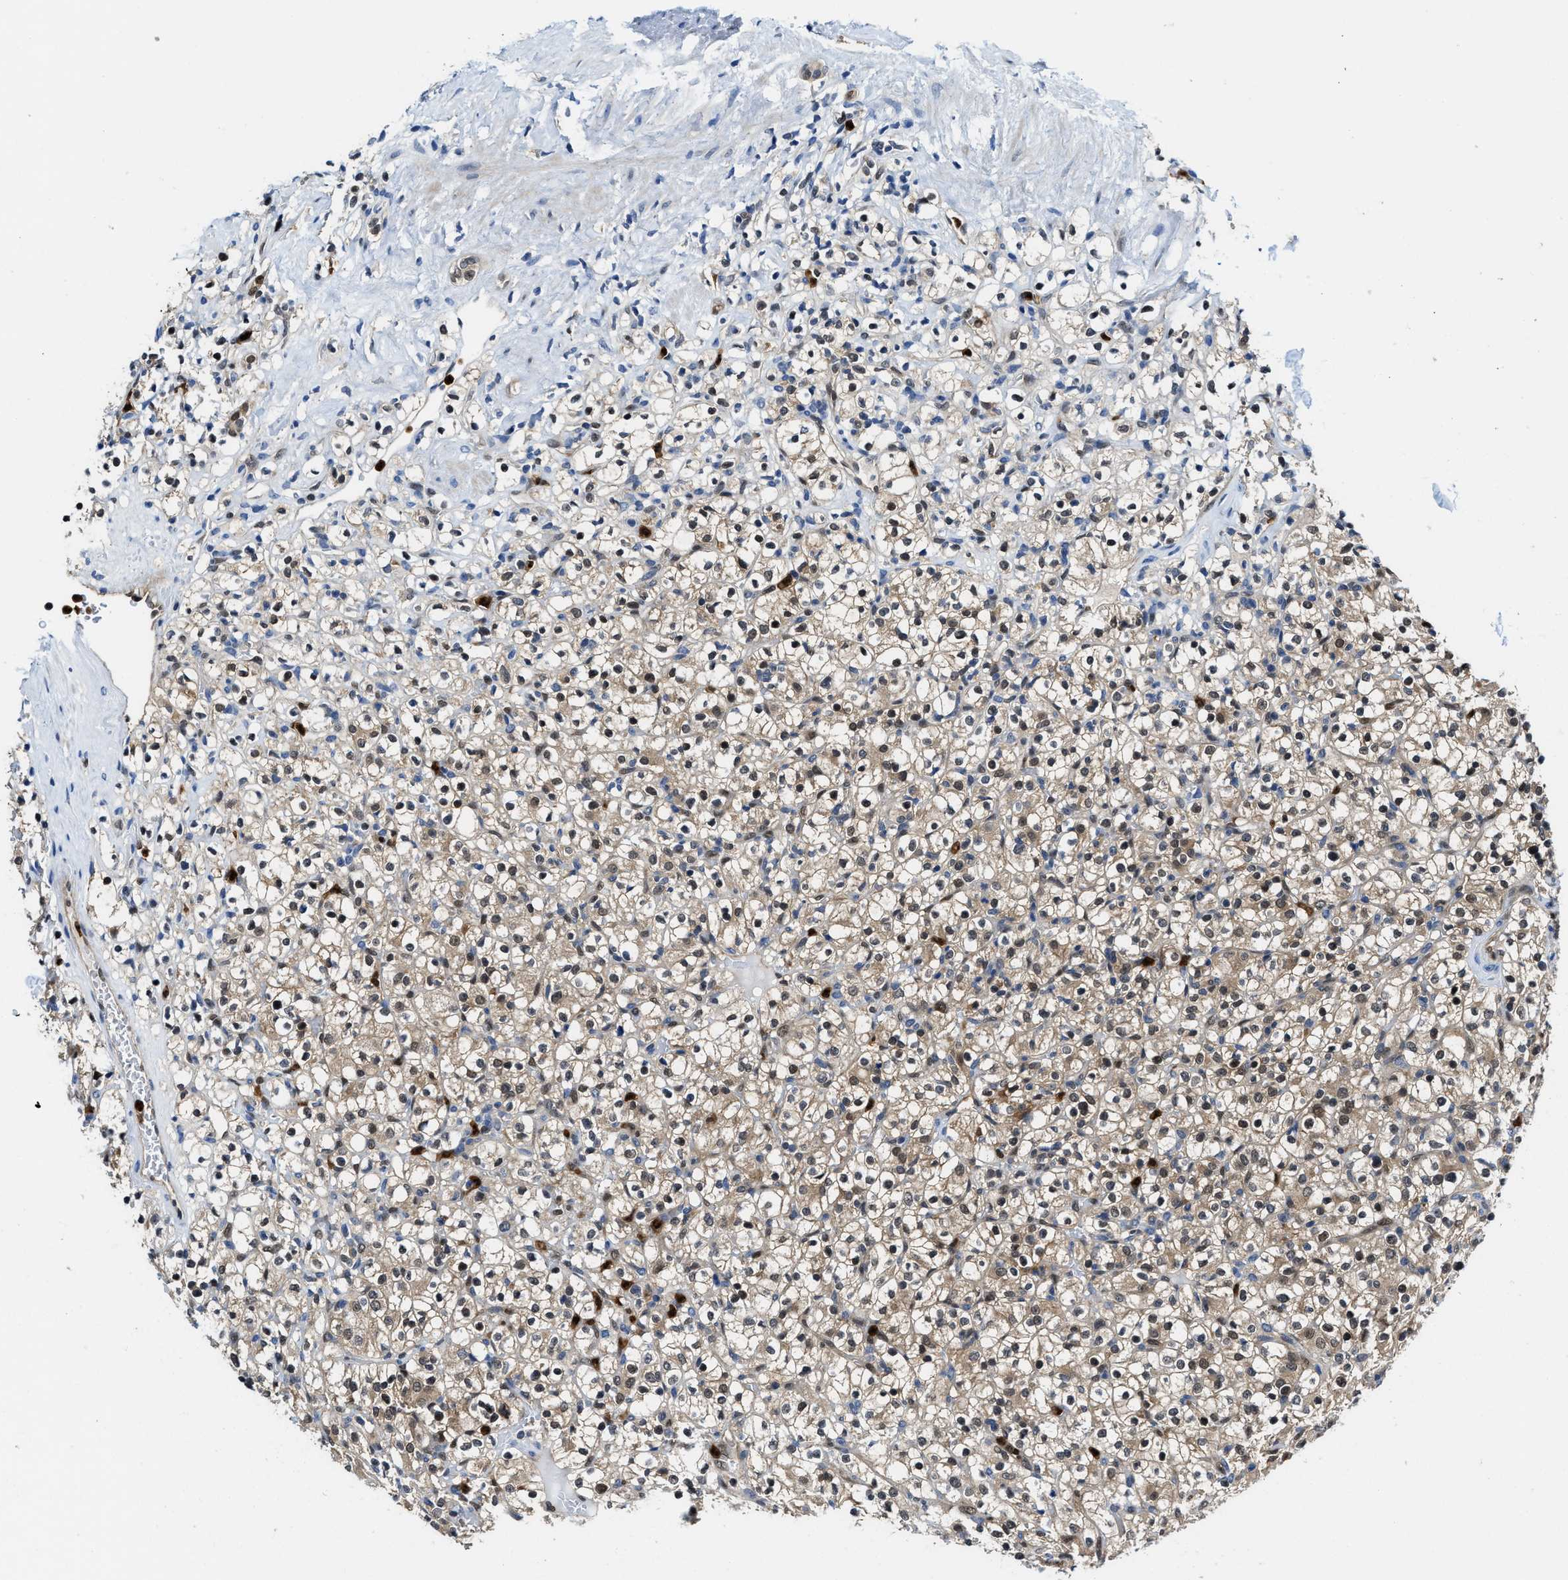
{"staining": {"intensity": "moderate", "quantity": ">75%", "location": "cytoplasmic/membranous,nuclear"}, "tissue": "renal cancer", "cell_type": "Tumor cells", "image_type": "cancer", "snomed": [{"axis": "morphology", "description": "Normal tissue, NOS"}, {"axis": "morphology", "description": "Adenocarcinoma, NOS"}, {"axis": "topography", "description": "Kidney"}], "caption": "Renal adenocarcinoma was stained to show a protein in brown. There is medium levels of moderate cytoplasmic/membranous and nuclear staining in about >75% of tumor cells.", "gene": "LTA4H", "patient": {"sex": "female", "age": 72}}